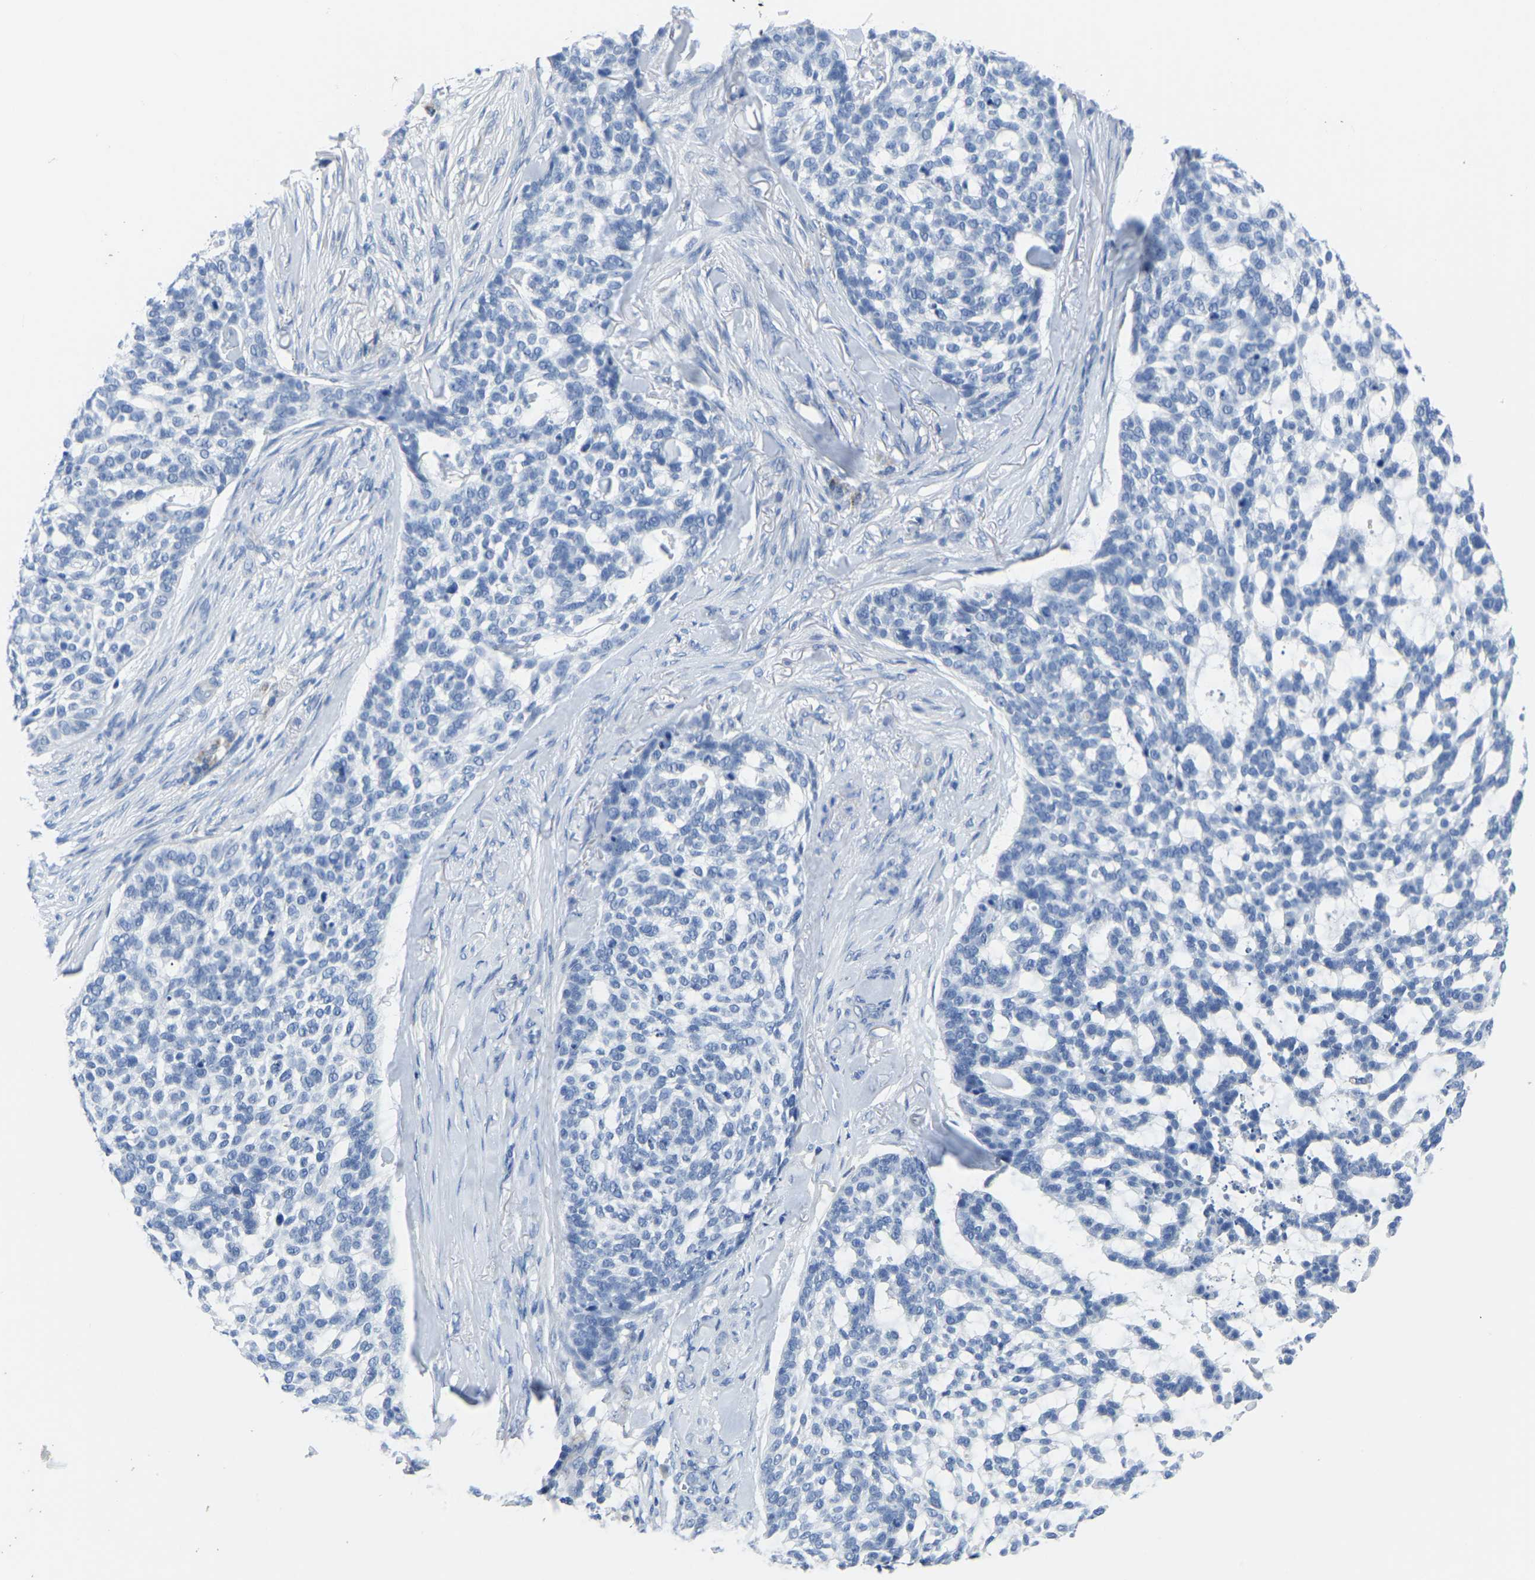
{"staining": {"intensity": "negative", "quantity": "none", "location": "none"}, "tissue": "skin cancer", "cell_type": "Tumor cells", "image_type": "cancer", "snomed": [{"axis": "morphology", "description": "Basal cell carcinoma"}, {"axis": "topography", "description": "Skin"}], "caption": "The histopathology image reveals no significant positivity in tumor cells of basal cell carcinoma (skin).", "gene": "ETFA", "patient": {"sex": "female", "age": 64}}